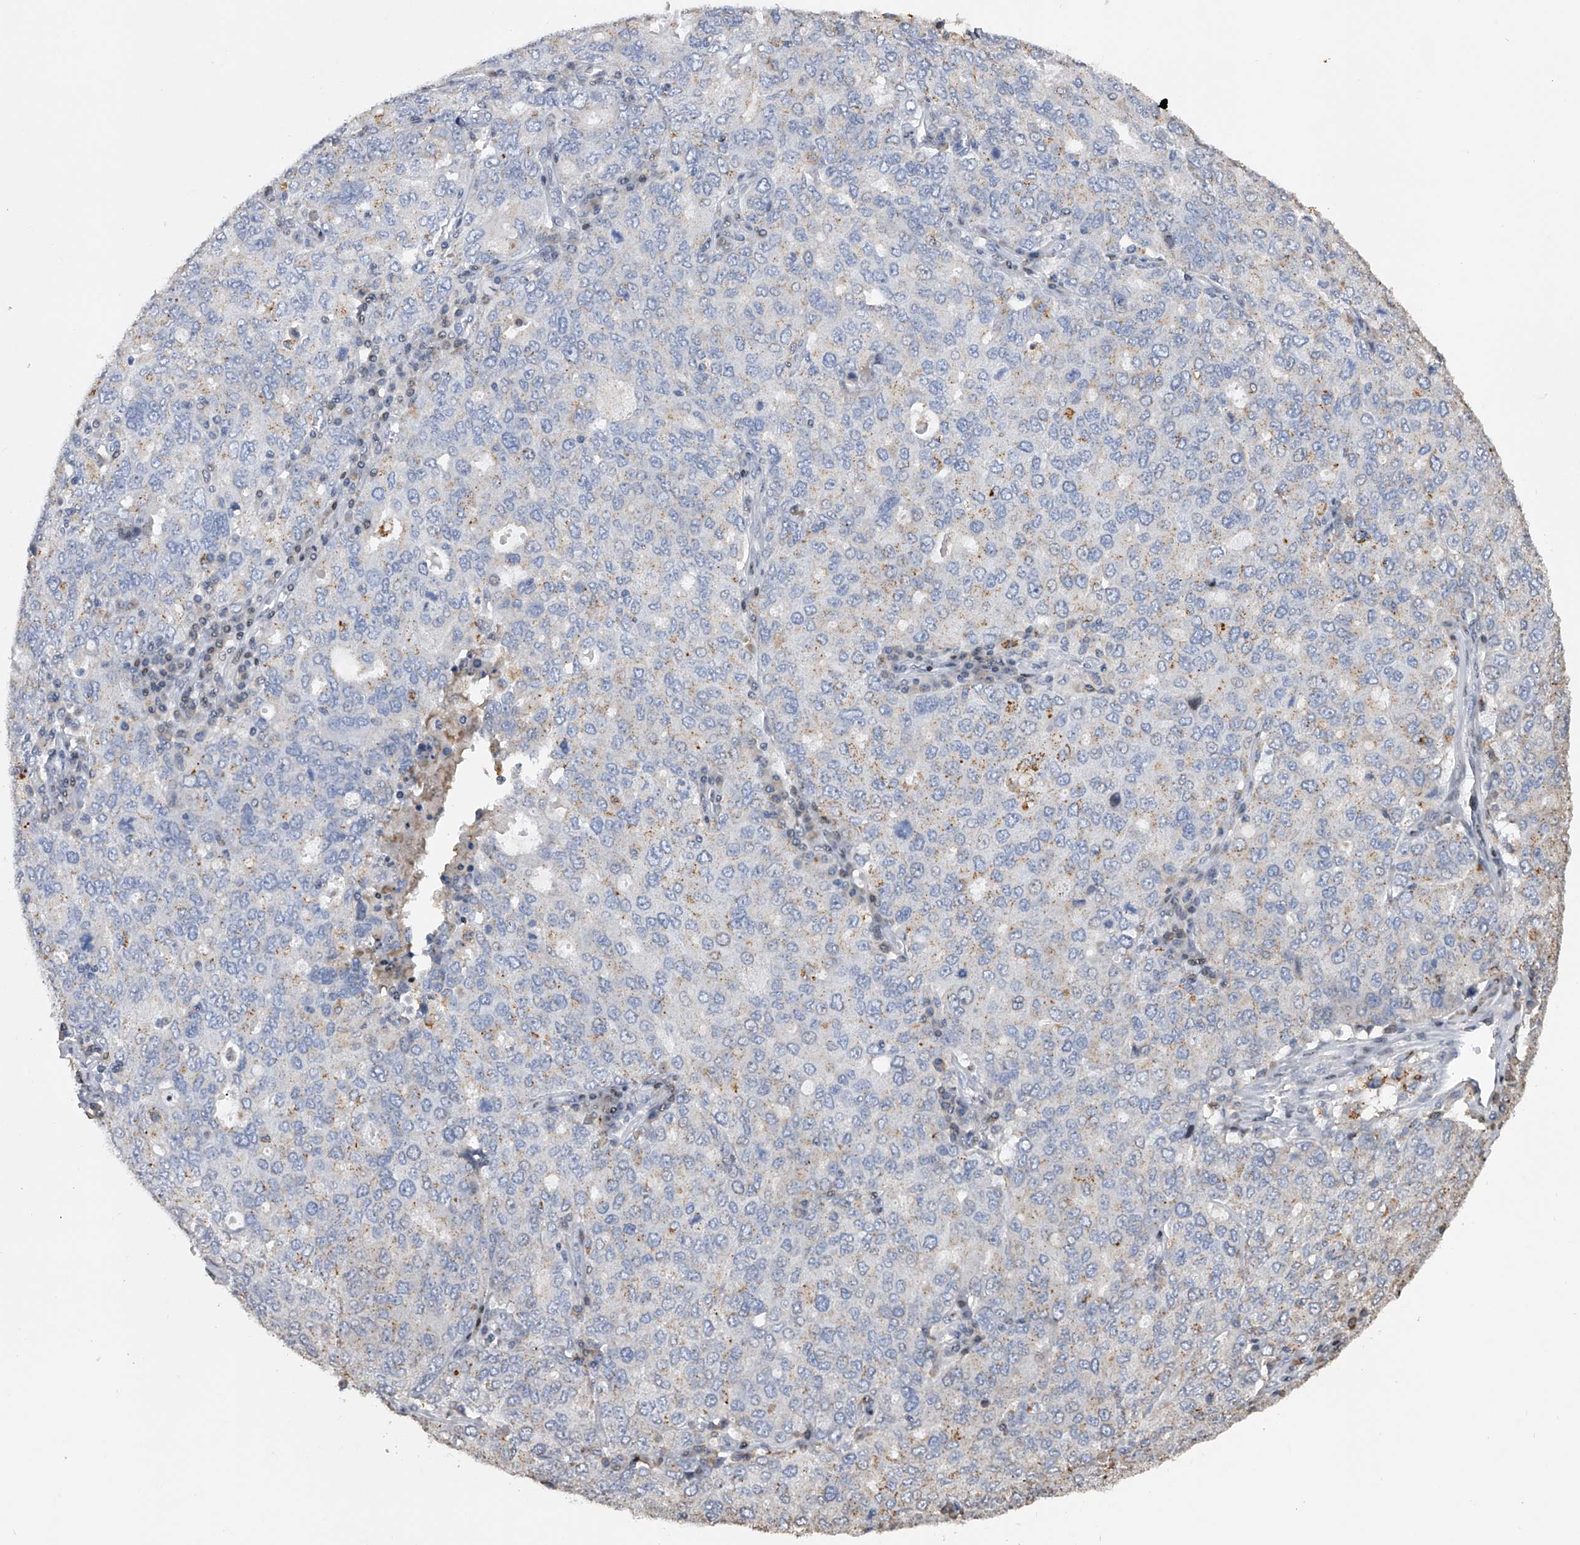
{"staining": {"intensity": "negative", "quantity": "none", "location": "none"}, "tissue": "ovarian cancer", "cell_type": "Tumor cells", "image_type": "cancer", "snomed": [{"axis": "morphology", "description": "Carcinoma, endometroid"}, {"axis": "topography", "description": "Ovary"}], "caption": "The micrograph displays no significant staining in tumor cells of endometroid carcinoma (ovarian).", "gene": "RWDD2A", "patient": {"sex": "female", "age": 62}}